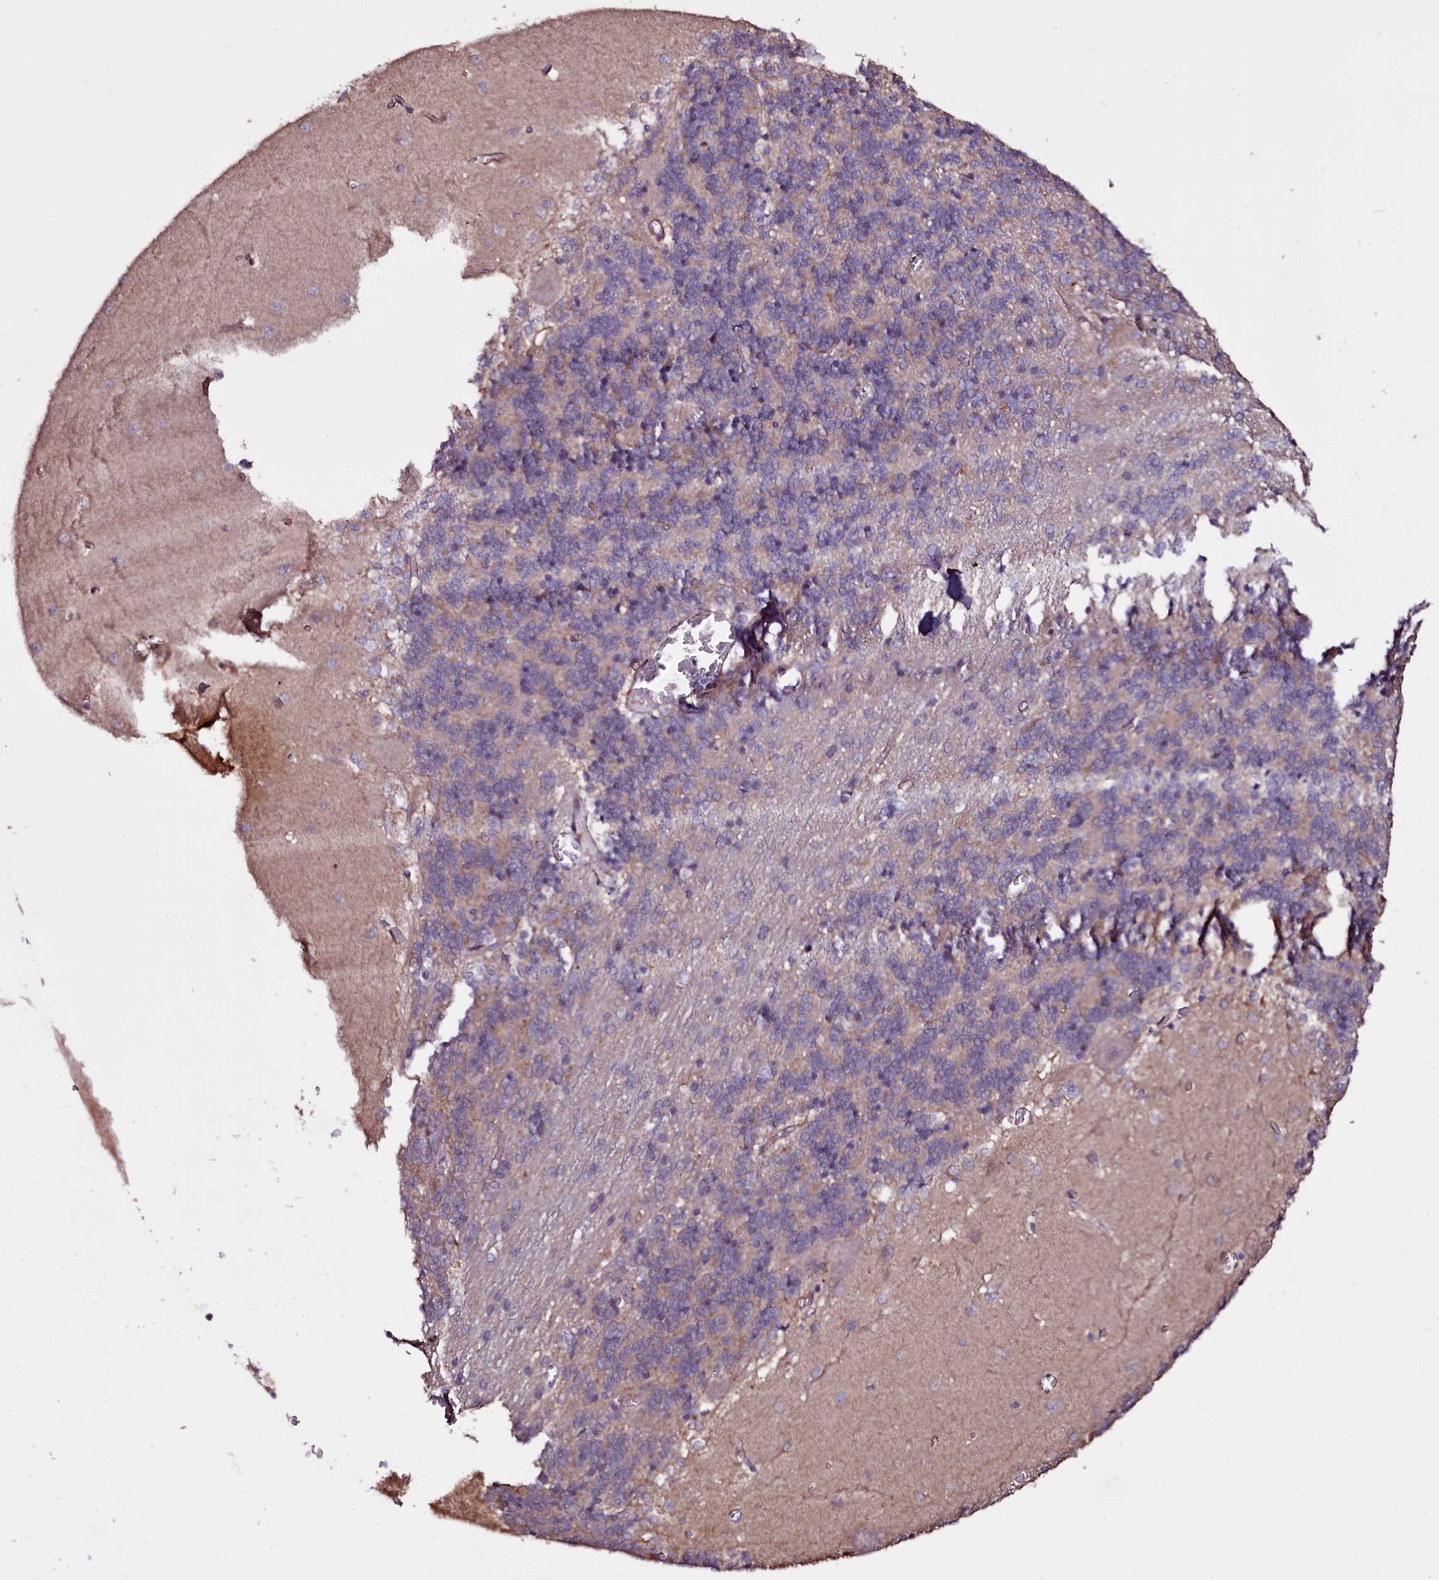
{"staining": {"intensity": "moderate", "quantity": "<25%", "location": "cytoplasmic/membranous"}, "tissue": "cerebellum", "cell_type": "Cells in granular layer", "image_type": "normal", "snomed": [{"axis": "morphology", "description": "Normal tissue, NOS"}, {"axis": "topography", "description": "Cerebellum"}], "caption": "Normal cerebellum demonstrates moderate cytoplasmic/membranous expression in approximately <25% of cells in granular layer, visualized by immunohistochemistry. The staining is performed using DAB brown chromogen to label protein expression. The nuclei are counter-stained blue using hematoxylin.", "gene": "MEX3C", "patient": {"sex": "male", "age": 37}}